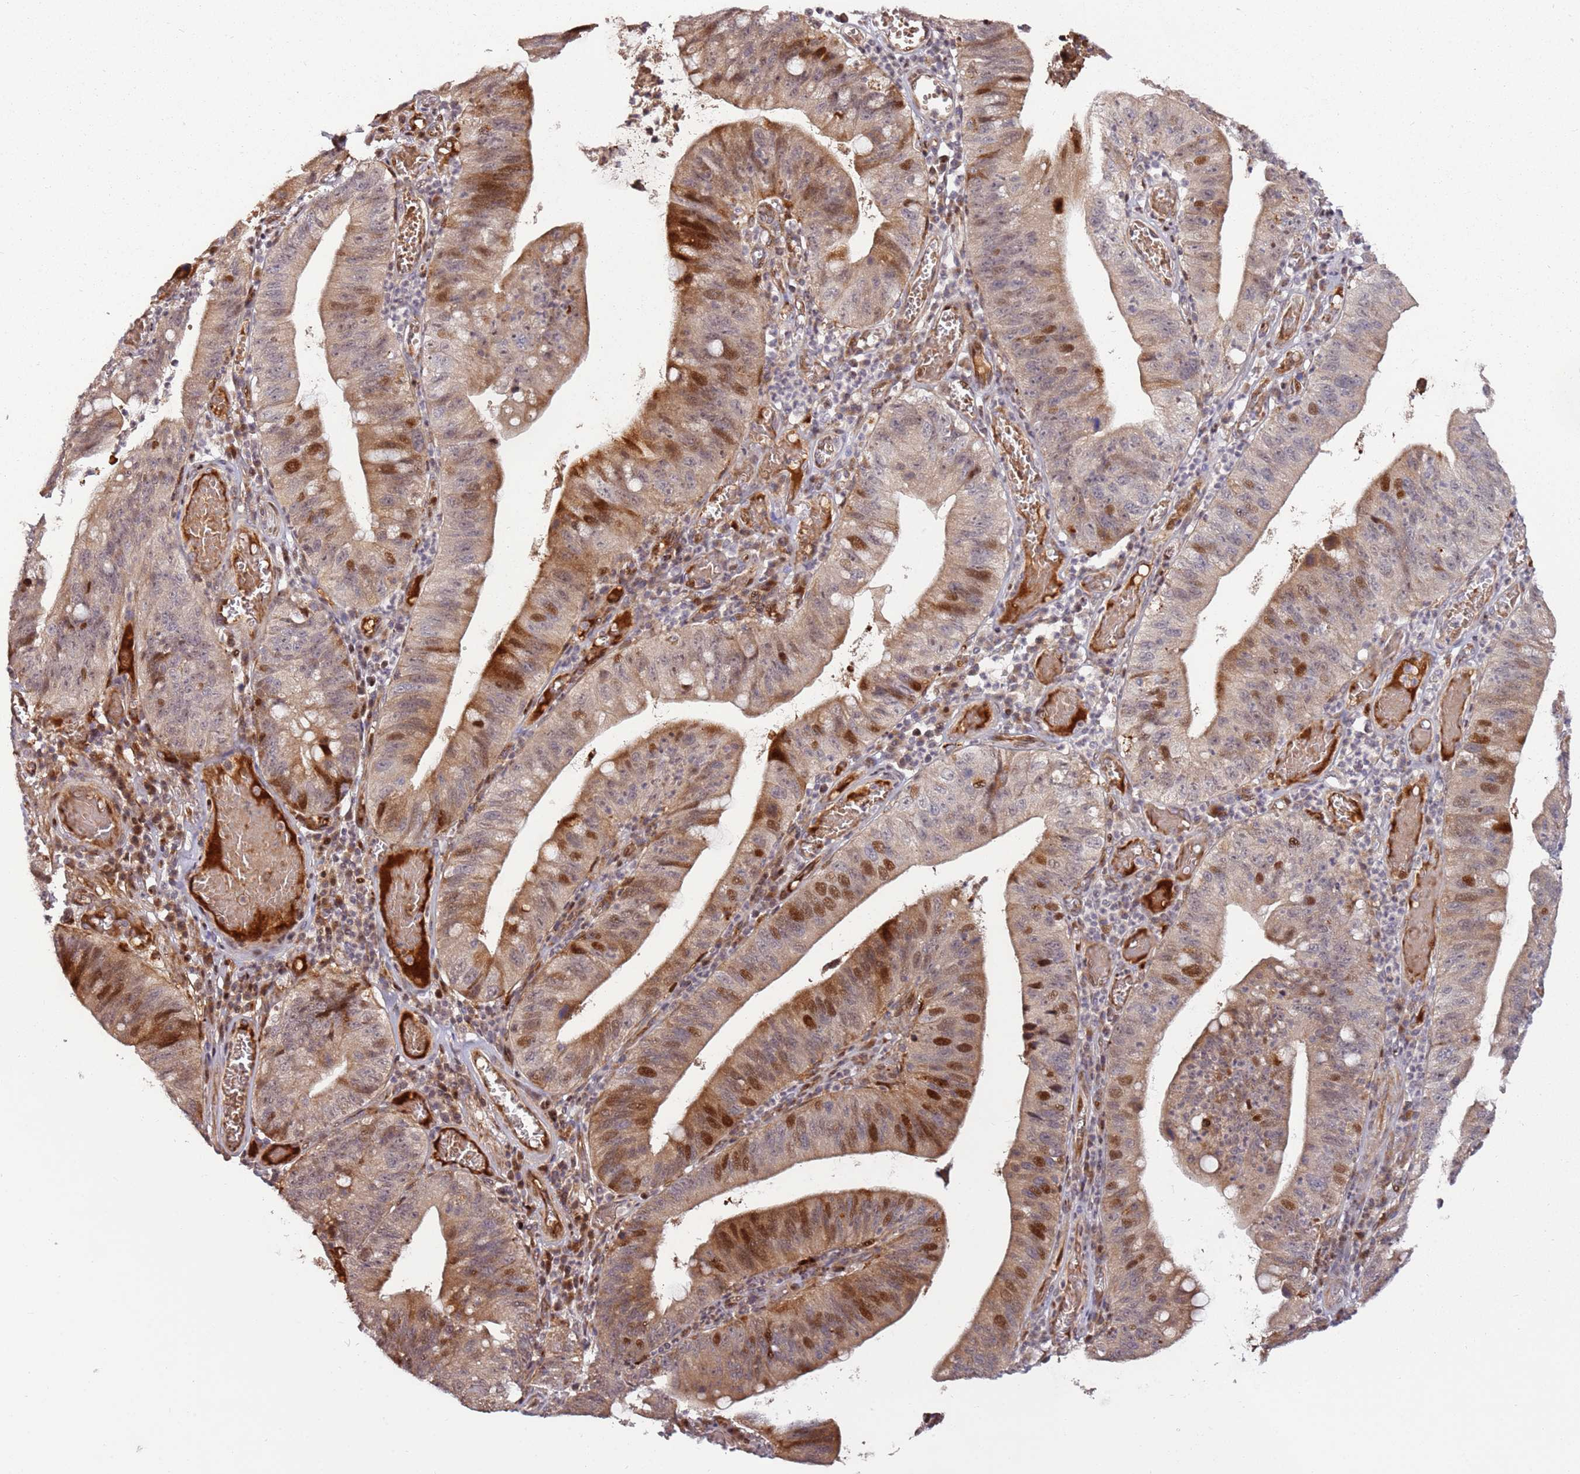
{"staining": {"intensity": "strong", "quantity": "<25%", "location": "cytoplasmic/membranous,nuclear"}, "tissue": "stomach cancer", "cell_type": "Tumor cells", "image_type": "cancer", "snomed": [{"axis": "morphology", "description": "Adenocarcinoma, NOS"}, {"axis": "topography", "description": "Stomach"}], "caption": "This histopathology image shows IHC staining of human stomach cancer (adenocarcinoma), with medium strong cytoplasmic/membranous and nuclear expression in approximately <25% of tumor cells.", "gene": "RHBDL1", "patient": {"sex": "male", "age": 59}}